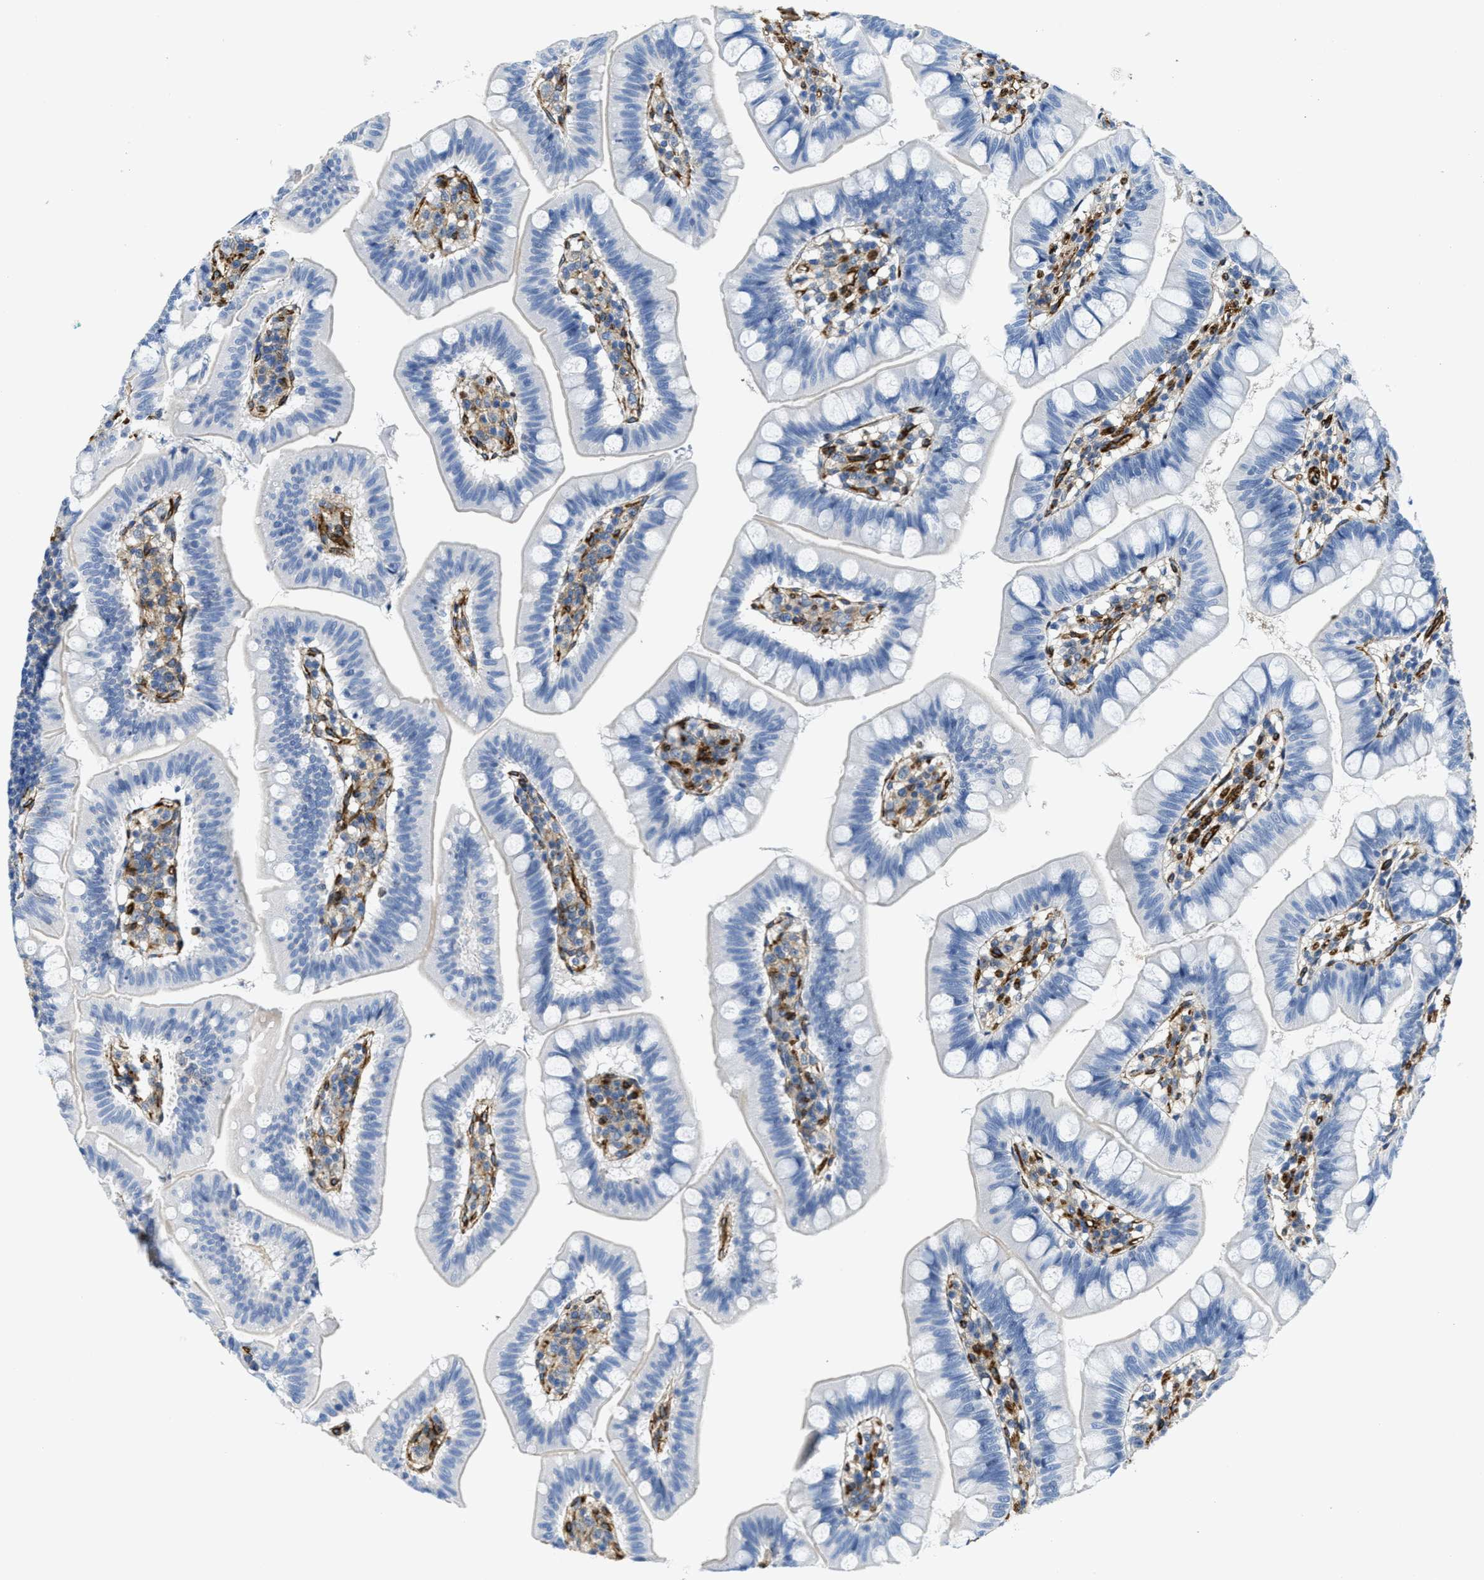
{"staining": {"intensity": "negative", "quantity": "none", "location": "none"}, "tissue": "small intestine", "cell_type": "Glandular cells", "image_type": "normal", "snomed": [{"axis": "morphology", "description": "Normal tissue, NOS"}, {"axis": "topography", "description": "Small intestine"}], "caption": "Immunohistochemistry (IHC) of normal human small intestine exhibits no staining in glandular cells.", "gene": "NAB1", "patient": {"sex": "male", "age": 7}}